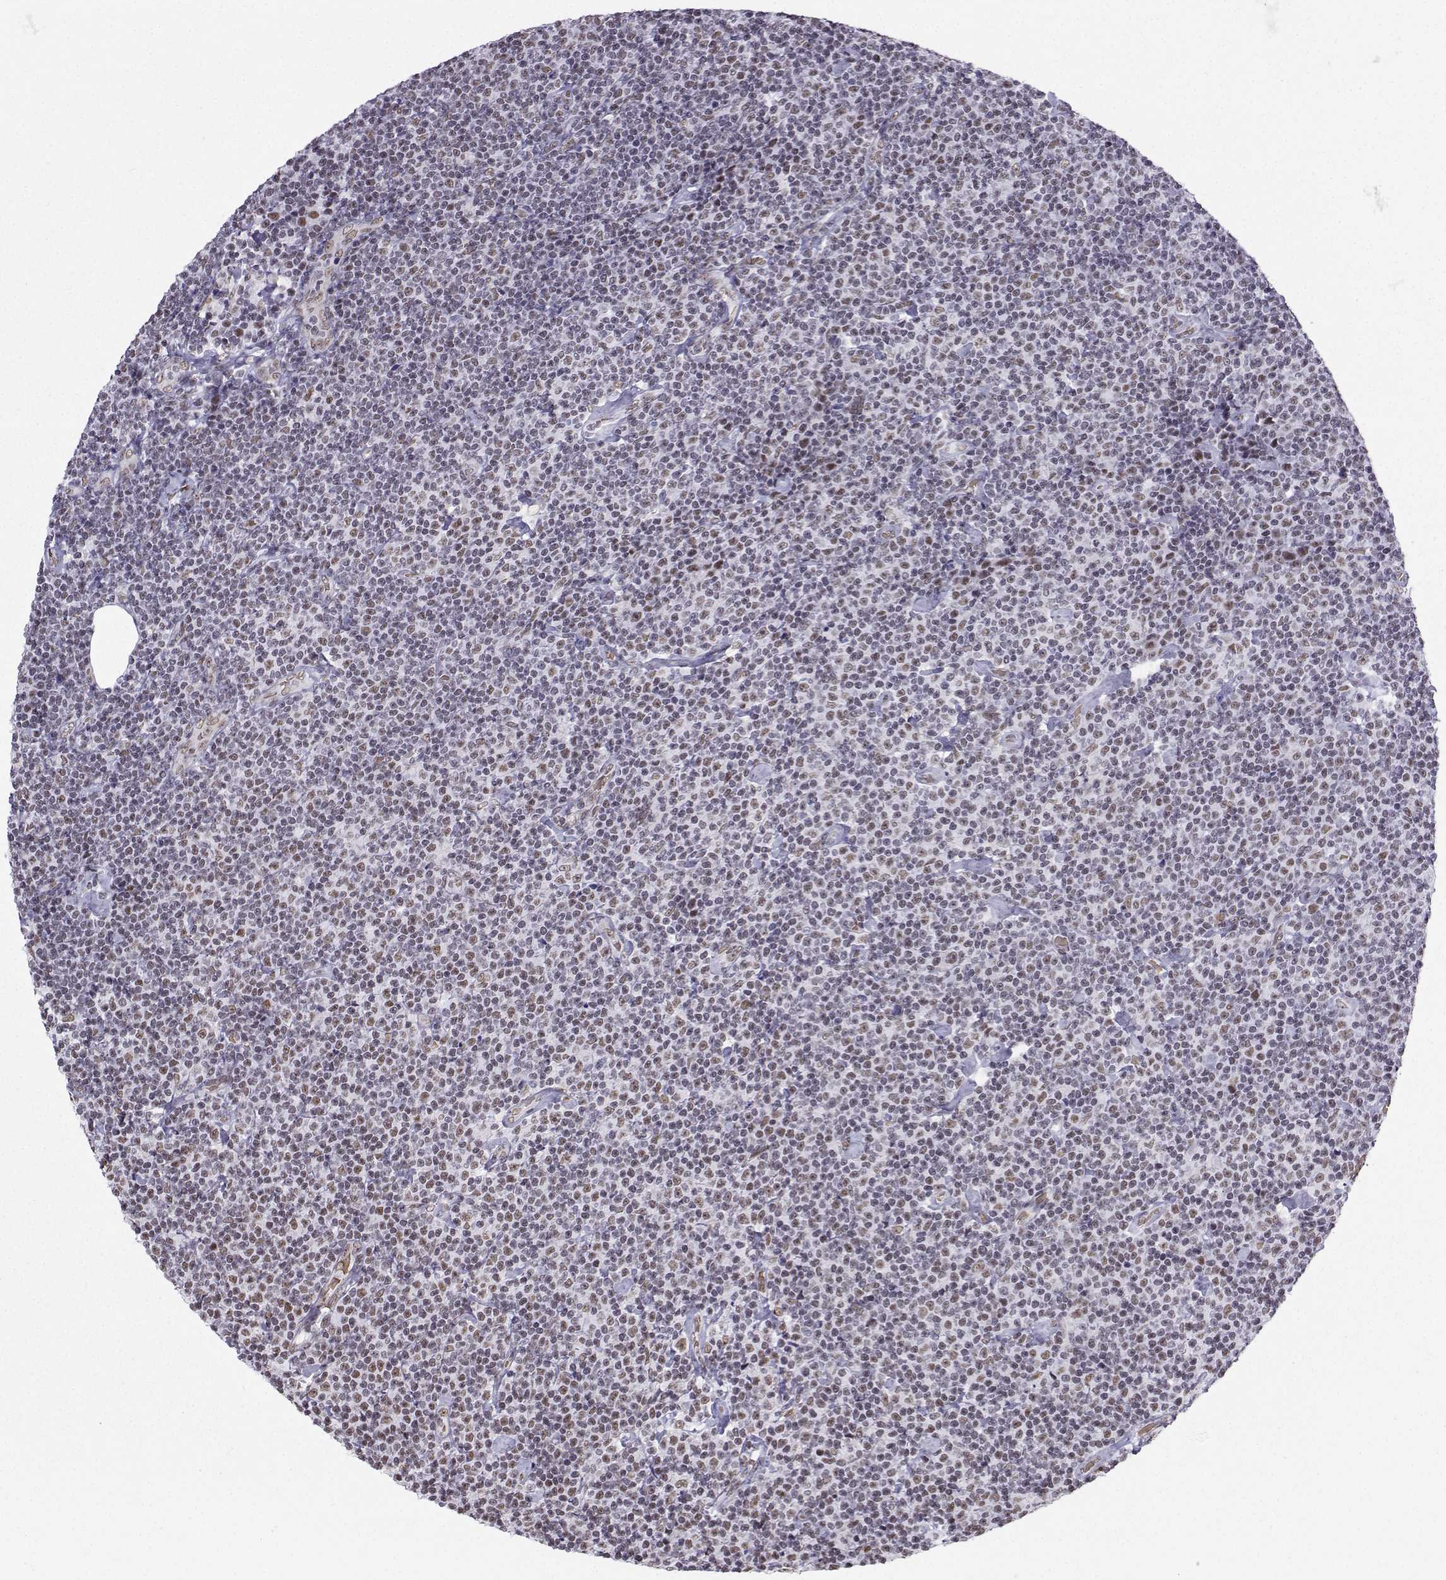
{"staining": {"intensity": "weak", "quantity": ">75%", "location": "nuclear"}, "tissue": "lymphoma", "cell_type": "Tumor cells", "image_type": "cancer", "snomed": [{"axis": "morphology", "description": "Malignant lymphoma, non-Hodgkin's type, Low grade"}, {"axis": "topography", "description": "Lymph node"}], "caption": "This is a micrograph of immunohistochemistry staining of malignant lymphoma, non-Hodgkin's type (low-grade), which shows weak staining in the nuclear of tumor cells.", "gene": "CCNK", "patient": {"sex": "male", "age": 81}}